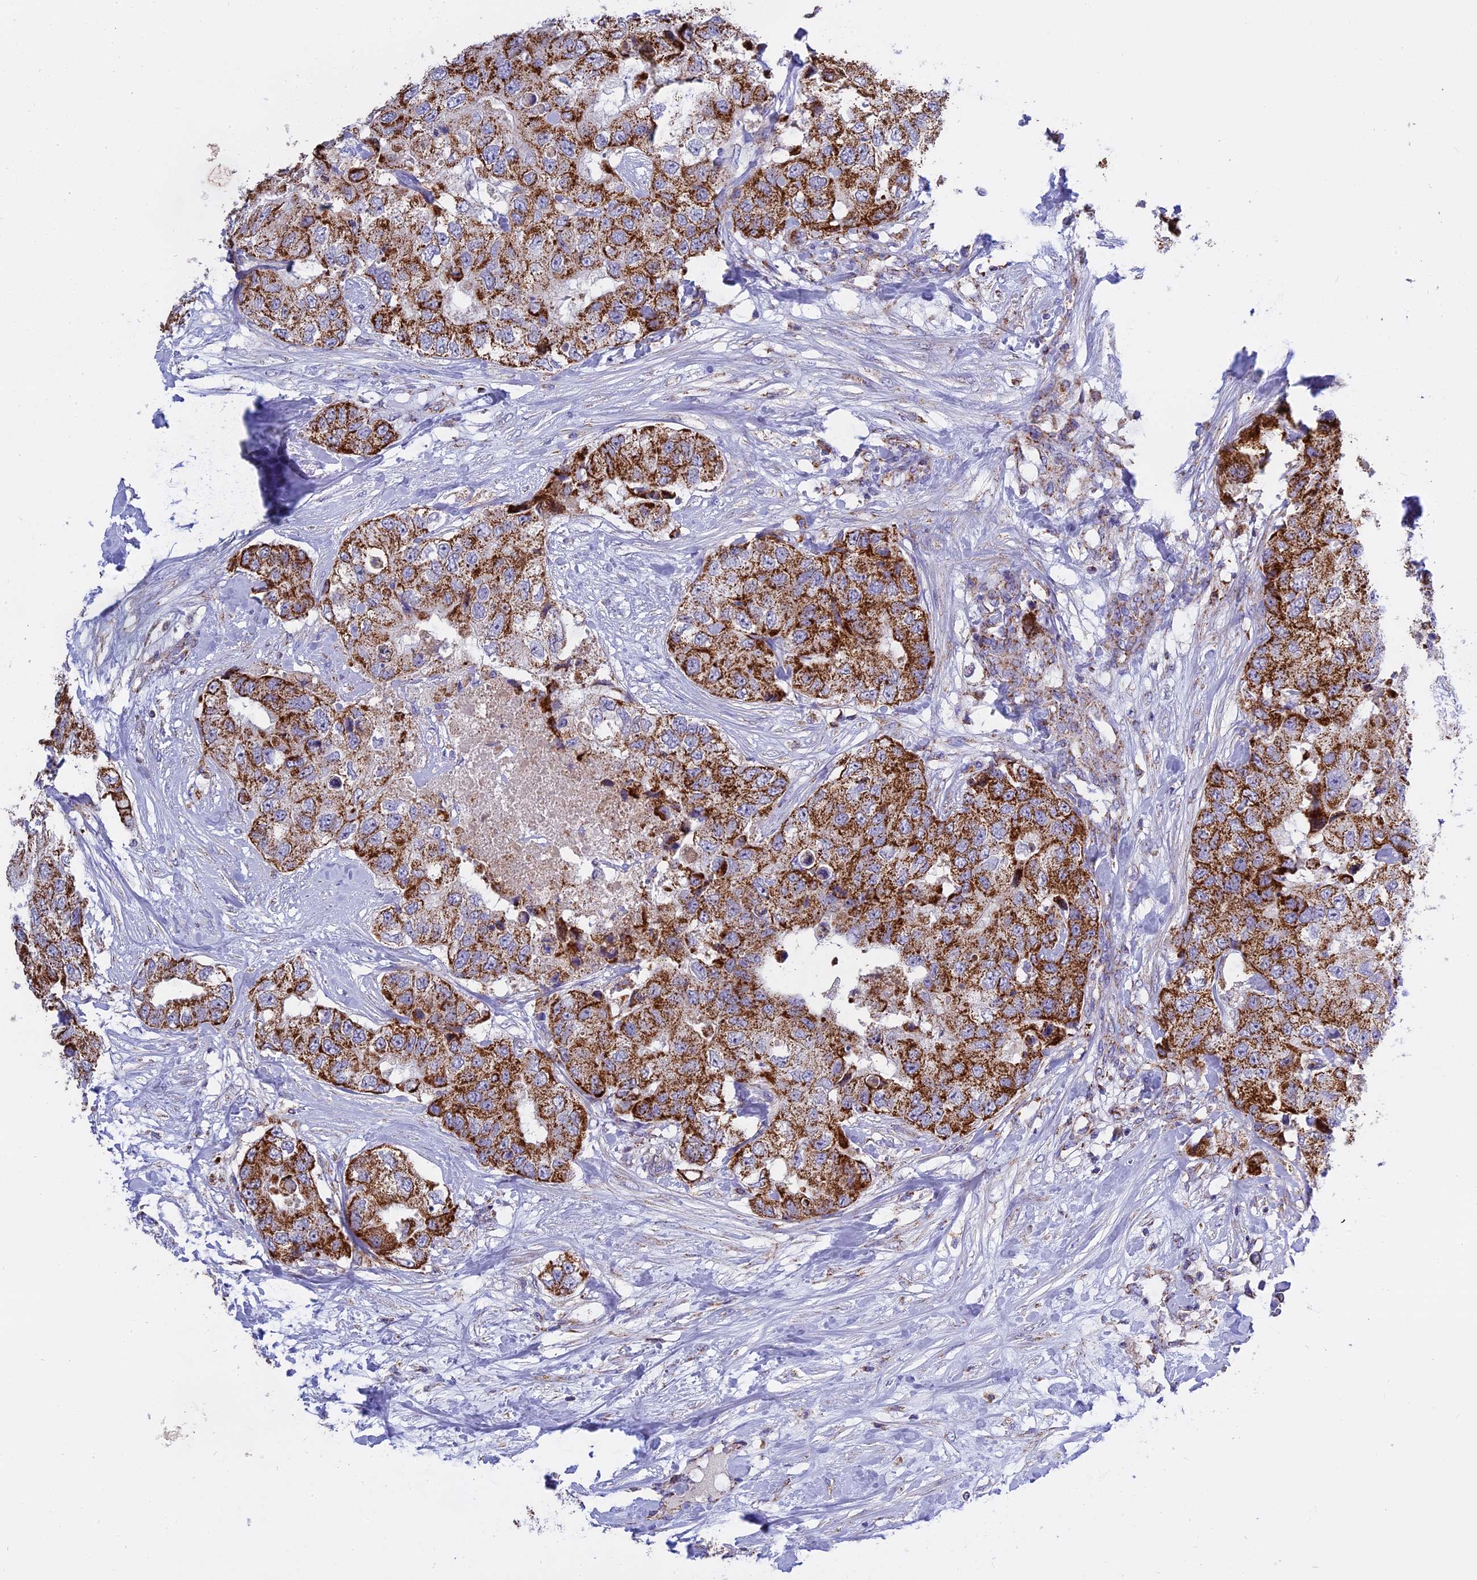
{"staining": {"intensity": "strong", "quantity": ">75%", "location": "cytoplasmic/membranous"}, "tissue": "breast cancer", "cell_type": "Tumor cells", "image_type": "cancer", "snomed": [{"axis": "morphology", "description": "Duct carcinoma"}, {"axis": "topography", "description": "Breast"}], "caption": "Human intraductal carcinoma (breast) stained with a protein marker reveals strong staining in tumor cells.", "gene": "MRPS34", "patient": {"sex": "female", "age": 62}}